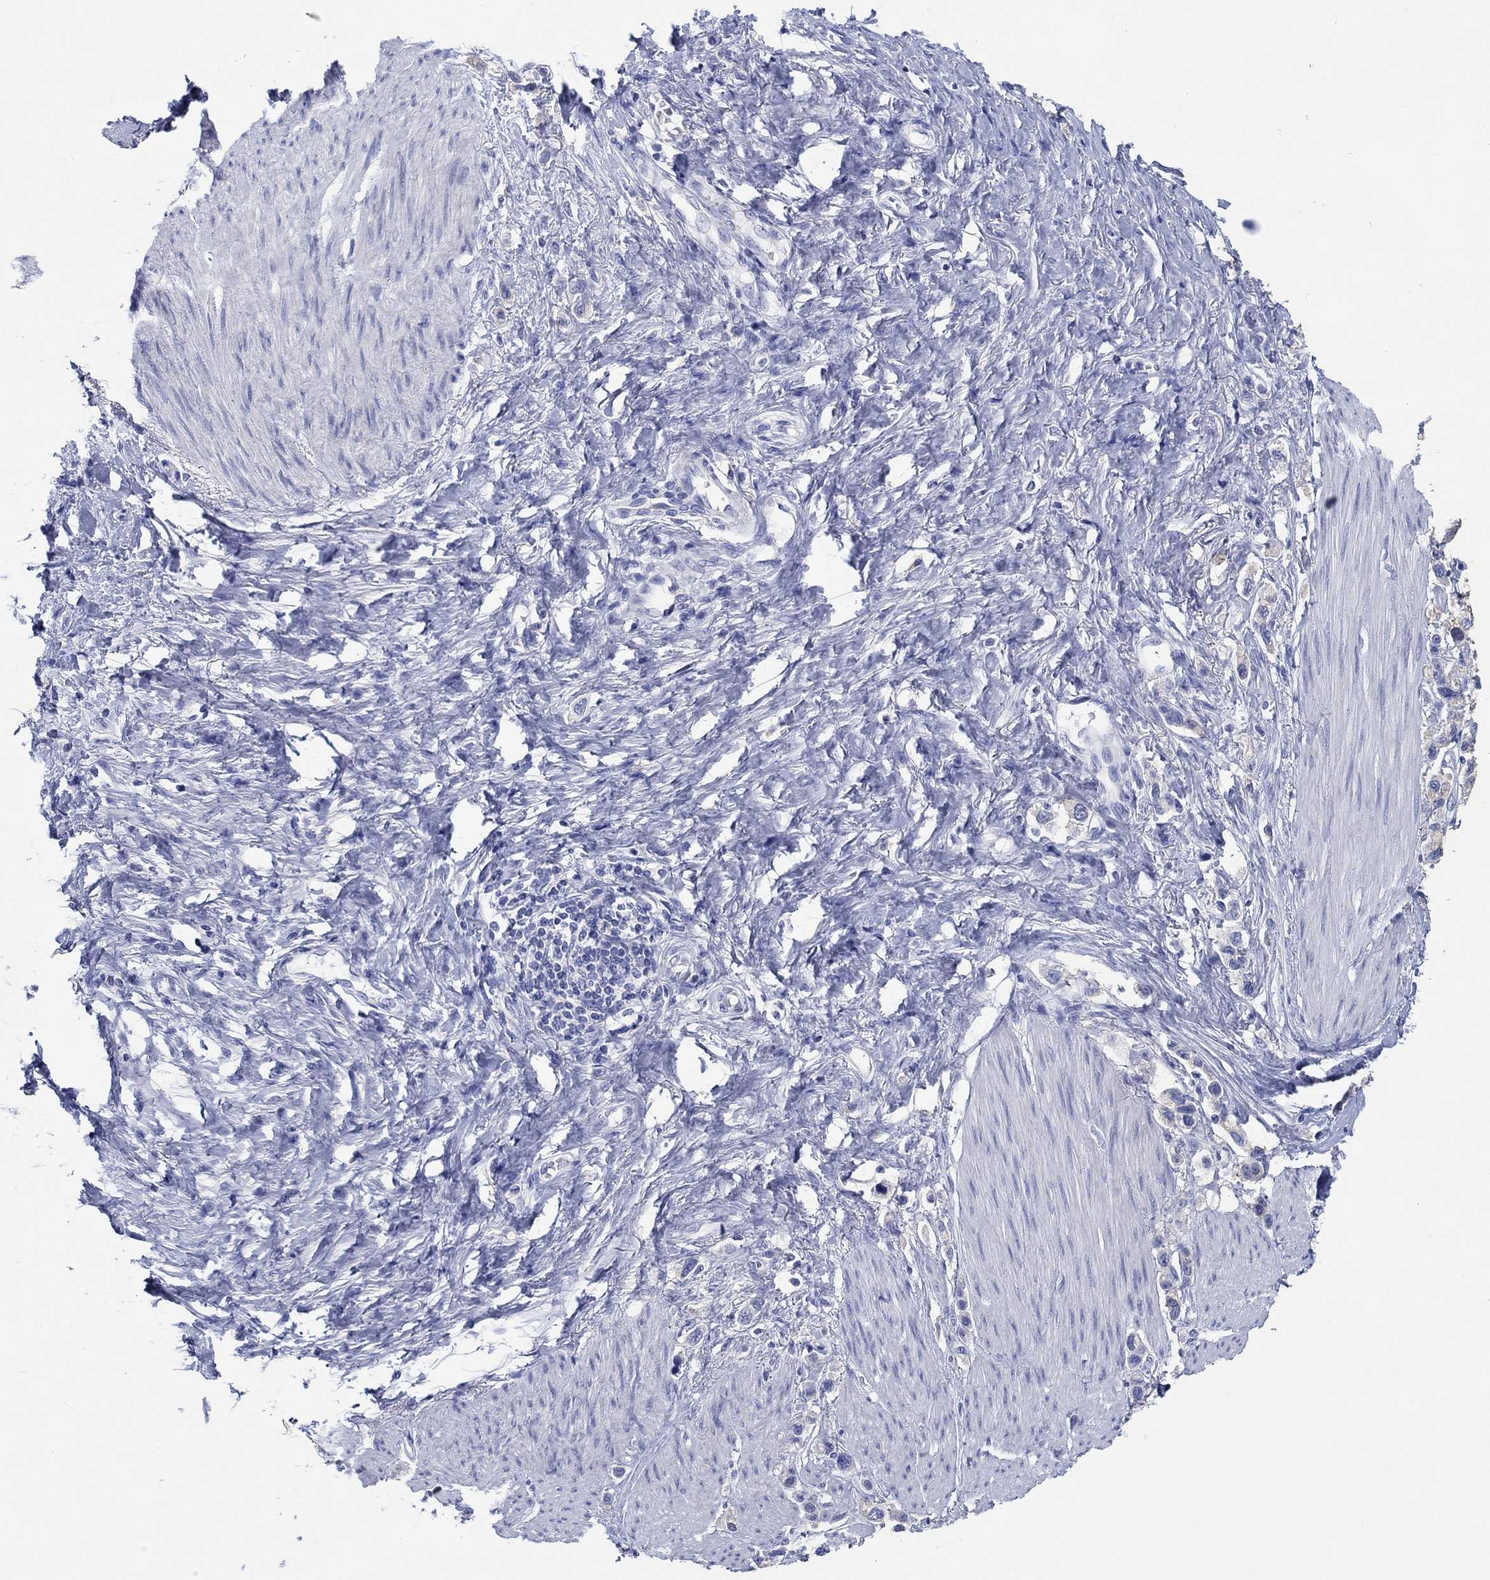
{"staining": {"intensity": "negative", "quantity": "none", "location": "none"}, "tissue": "stomach cancer", "cell_type": "Tumor cells", "image_type": "cancer", "snomed": [{"axis": "morphology", "description": "Normal tissue, NOS"}, {"axis": "morphology", "description": "Adenocarcinoma, NOS"}, {"axis": "morphology", "description": "Adenocarcinoma, High grade"}, {"axis": "topography", "description": "Stomach, upper"}, {"axis": "topography", "description": "Stomach"}], "caption": "Histopathology image shows no protein staining in tumor cells of adenocarcinoma (stomach) tissue.", "gene": "HCRT", "patient": {"sex": "female", "age": 65}}